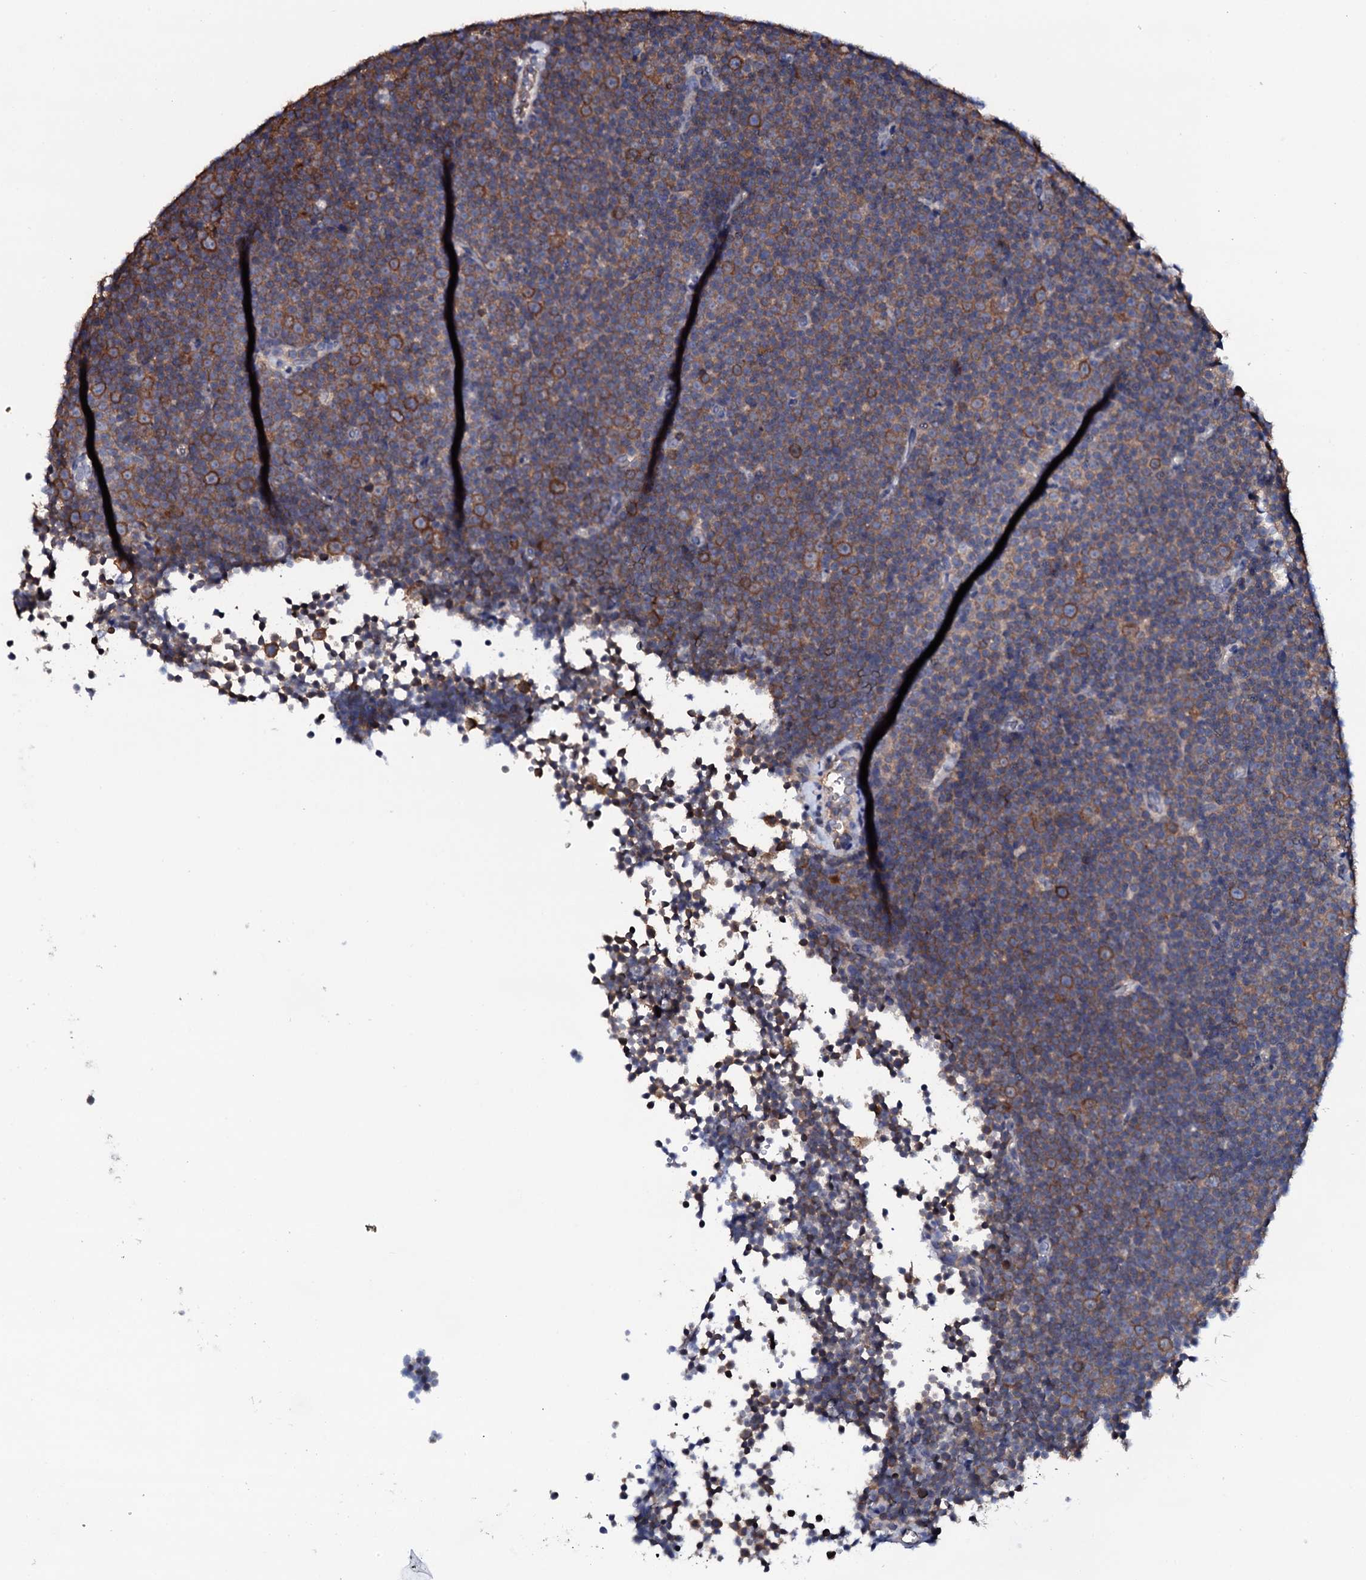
{"staining": {"intensity": "moderate", "quantity": "25%-75%", "location": "cytoplasmic/membranous"}, "tissue": "lymphoma", "cell_type": "Tumor cells", "image_type": "cancer", "snomed": [{"axis": "morphology", "description": "Malignant lymphoma, non-Hodgkin's type, Low grade"}, {"axis": "topography", "description": "Lymph node"}], "caption": "High-power microscopy captured an IHC image of lymphoma, revealing moderate cytoplasmic/membranous expression in about 25%-75% of tumor cells.", "gene": "TCAF2", "patient": {"sex": "female", "age": 67}}